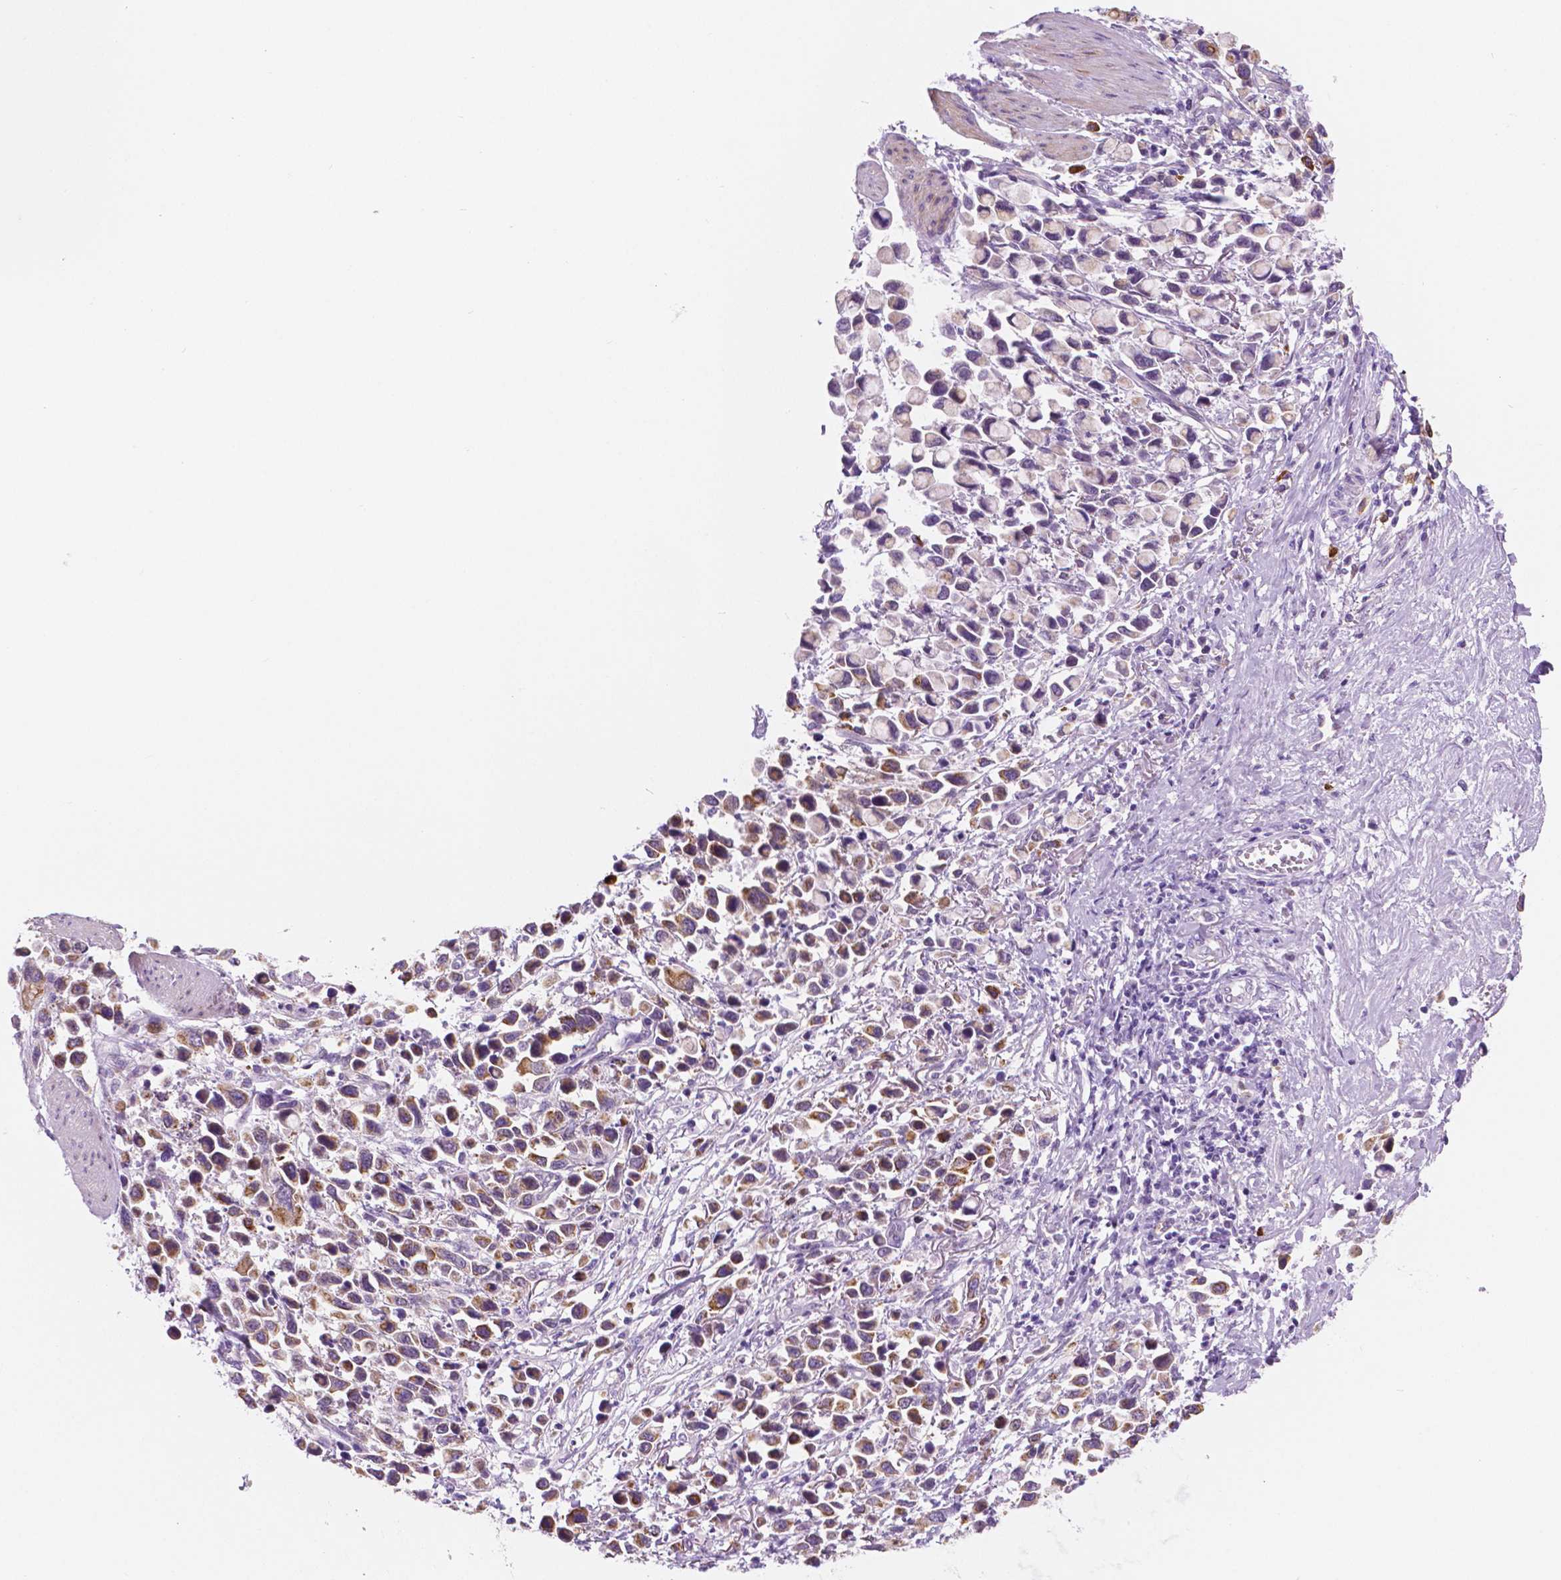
{"staining": {"intensity": "weak", "quantity": "25%-75%", "location": "cytoplasmic/membranous"}, "tissue": "stomach cancer", "cell_type": "Tumor cells", "image_type": "cancer", "snomed": [{"axis": "morphology", "description": "Adenocarcinoma, NOS"}, {"axis": "topography", "description": "Stomach"}], "caption": "Weak cytoplasmic/membranous staining is present in about 25%-75% of tumor cells in stomach cancer (adenocarcinoma). Nuclei are stained in blue.", "gene": "EPPK1", "patient": {"sex": "female", "age": 81}}